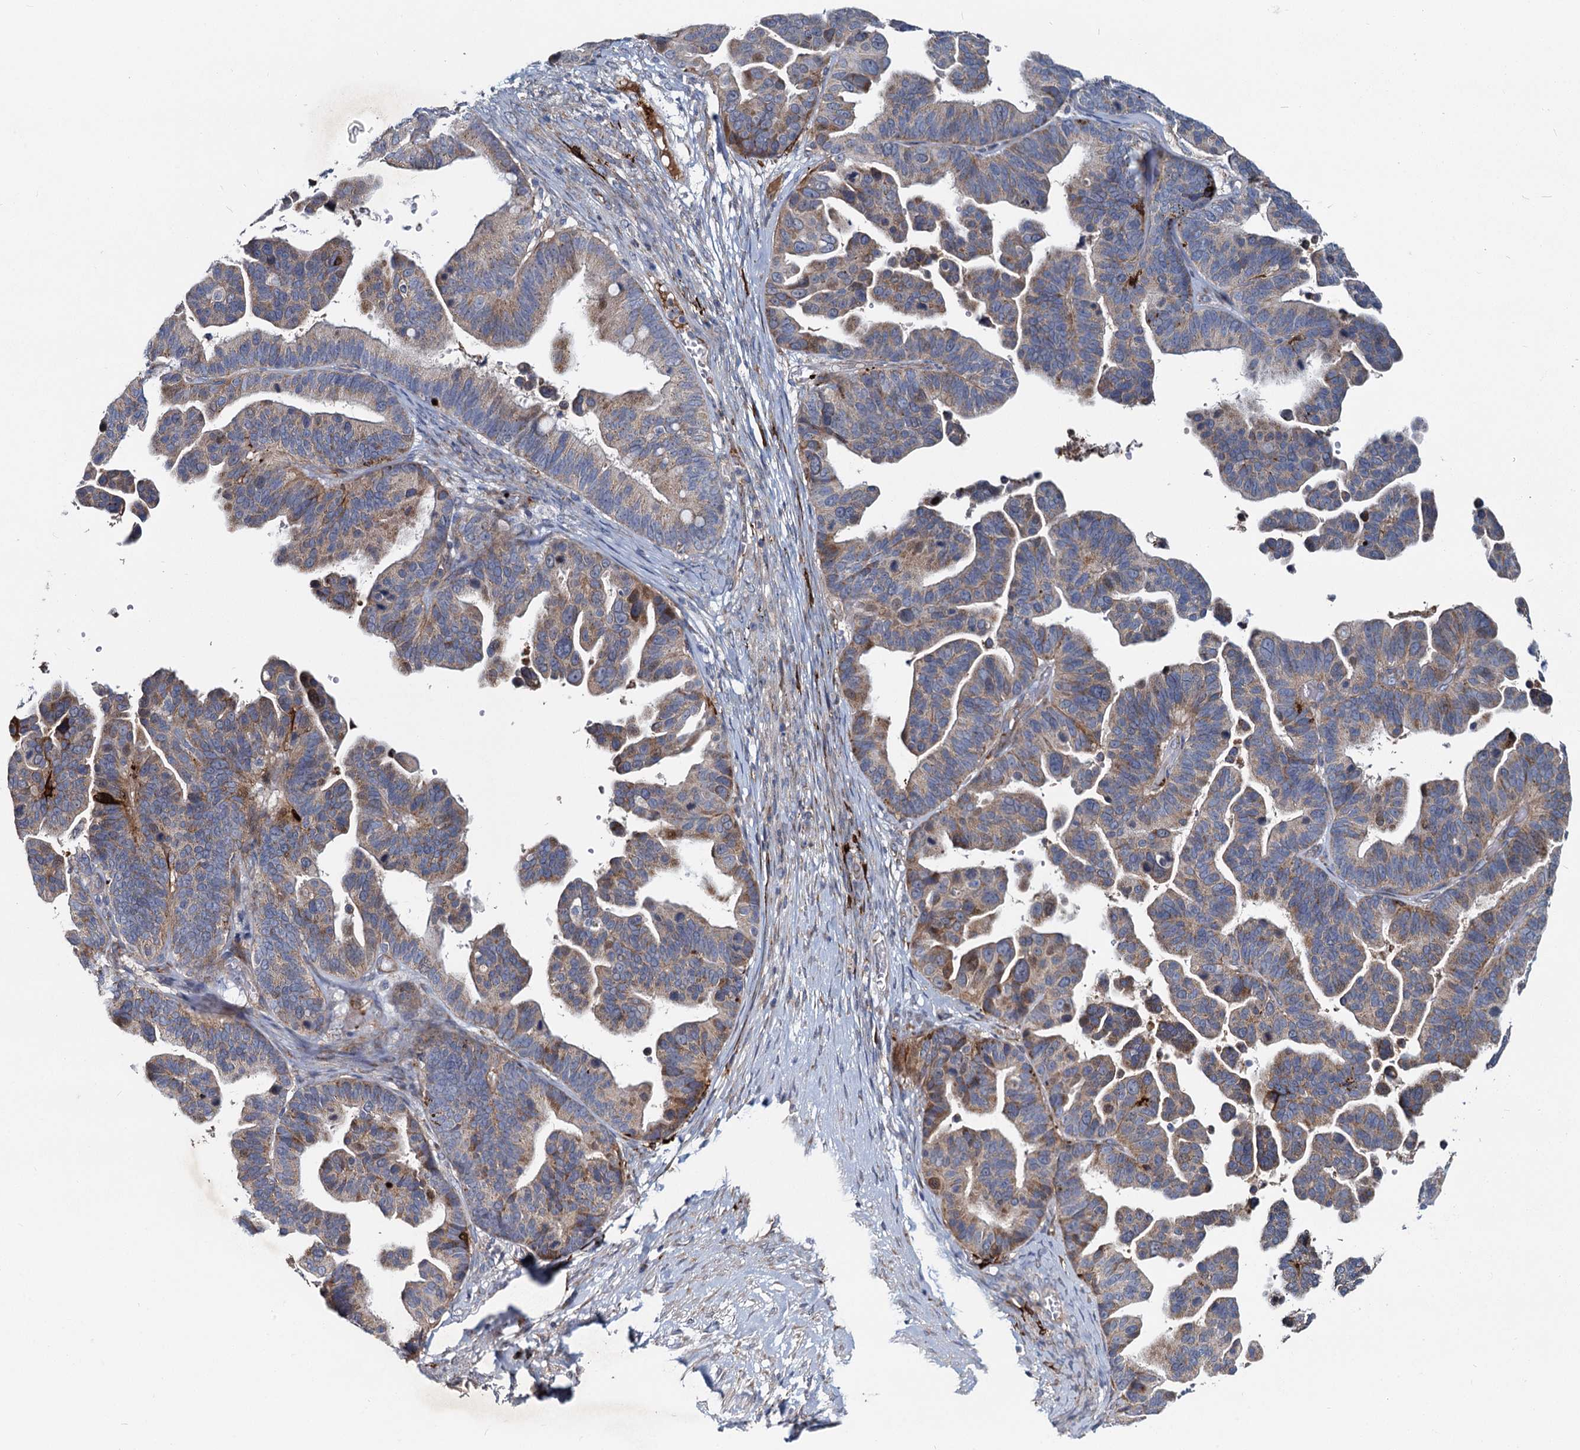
{"staining": {"intensity": "moderate", "quantity": "25%-75%", "location": "cytoplasmic/membranous"}, "tissue": "ovarian cancer", "cell_type": "Tumor cells", "image_type": "cancer", "snomed": [{"axis": "morphology", "description": "Cystadenocarcinoma, serous, NOS"}, {"axis": "topography", "description": "Ovary"}], "caption": "Human ovarian cancer (serous cystadenocarcinoma) stained with a protein marker demonstrates moderate staining in tumor cells.", "gene": "DCUN1D2", "patient": {"sex": "female", "age": 56}}